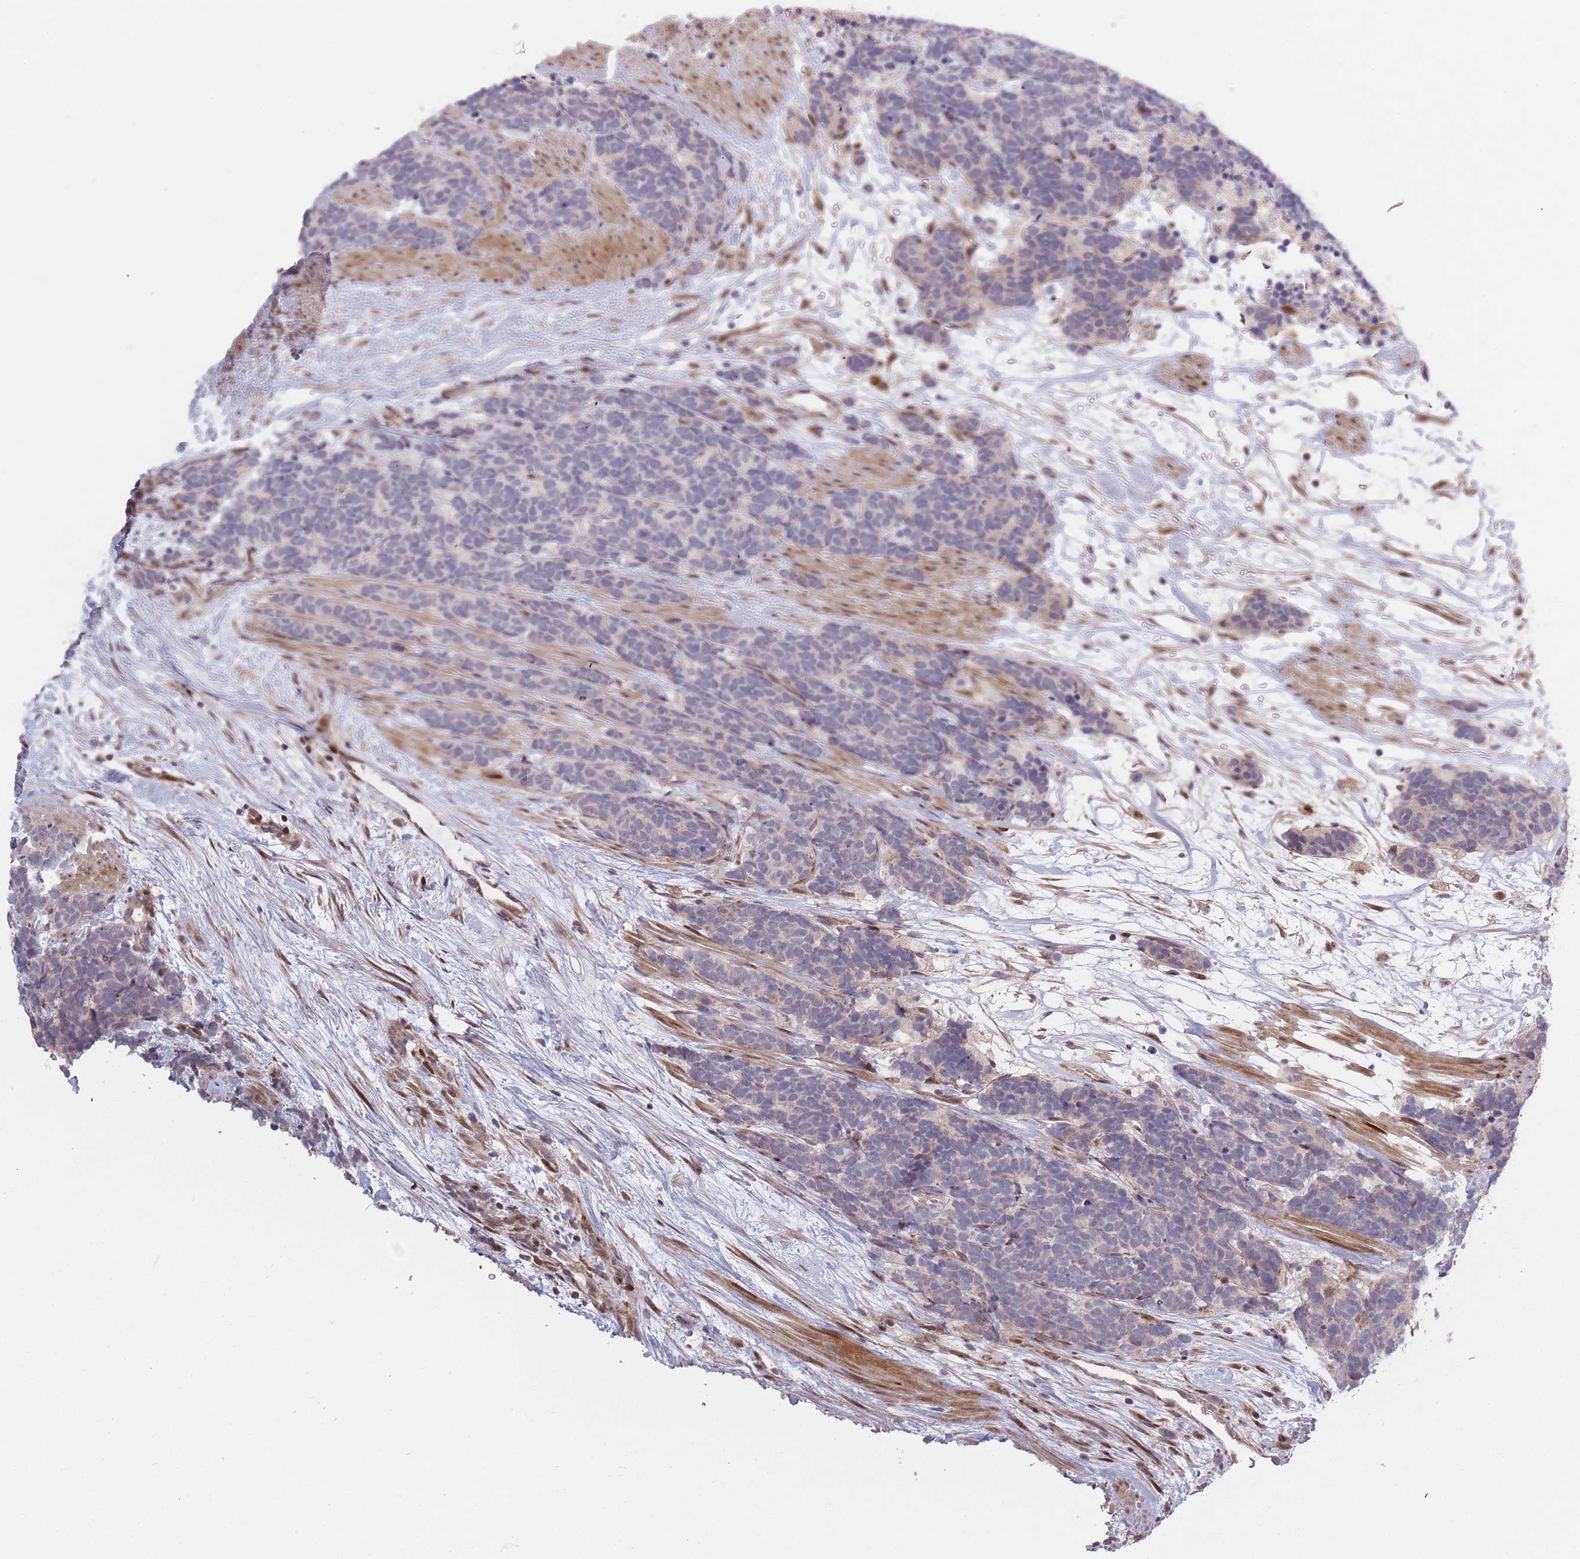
{"staining": {"intensity": "negative", "quantity": "none", "location": "none"}, "tissue": "carcinoid", "cell_type": "Tumor cells", "image_type": "cancer", "snomed": [{"axis": "morphology", "description": "Carcinoma, NOS"}, {"axis": "morphology", "description": "Carcinoid, malignant, NOS"}, {"axis": "topography", "description": "Prostate"}], "caption": "High magnification brightfield microscopy of carcinoid (malignant) stained with DAB (3,3'-diaminobenzidine) (brown) and counterstained with hematoxylin (blue): tumor cells show no significant staining.", "gene": "SYNDIG1L", "patient": {"sex": "male", "age": 57}}